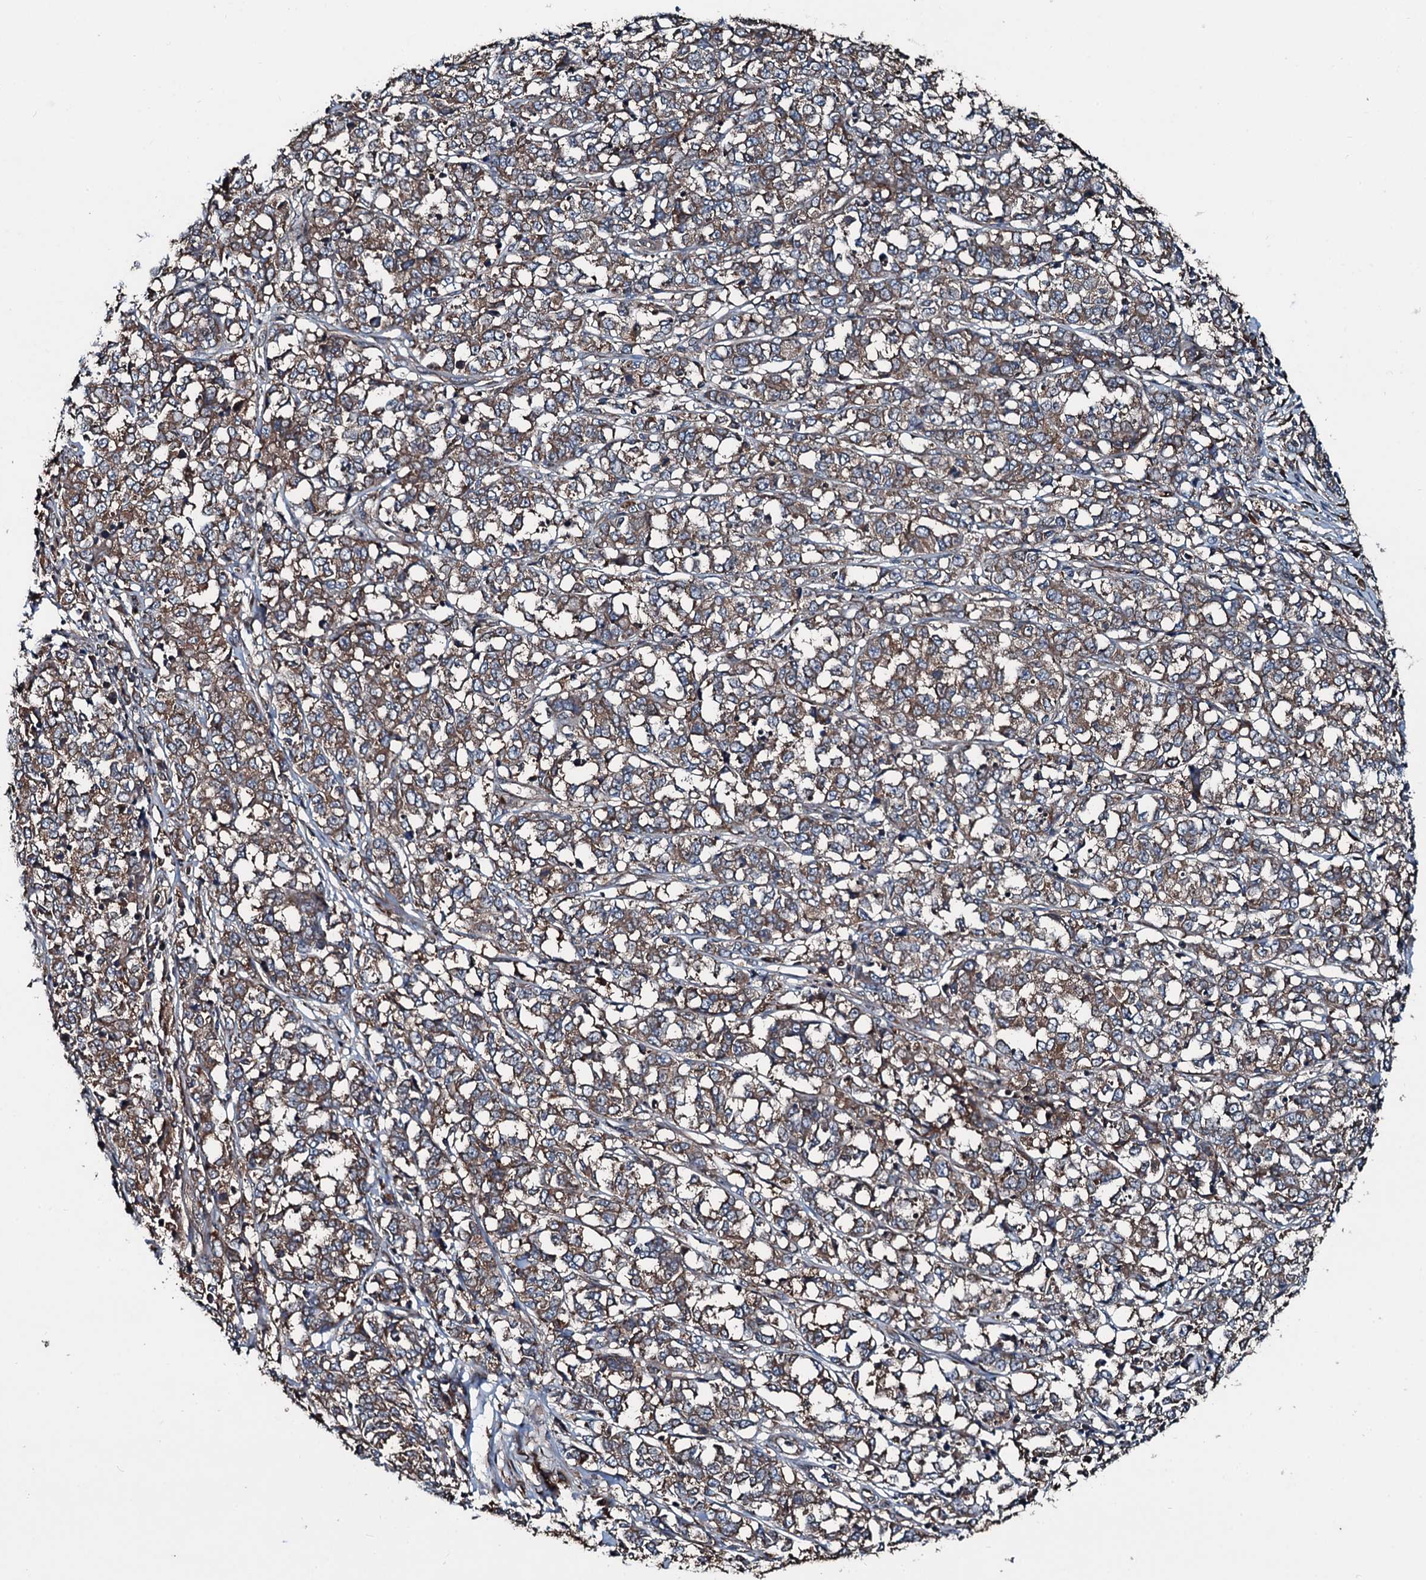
{"staining": {"intensity": "moderate", "quantity": ">75%", "location": "cytoplasmic/membranous"}, "tissue": "melanoma", "cell_type": "Tumor cells", "image_type": "cancer", "snomed": [{"axis": "morphology", "description": "Malignant melanoma, NOS"}, {"axis": "topography", "description": "Skin"}], "caption": "Human malignant melanoma stained for a protein (brown) shows moderate cytoplasmic/membranous positive expression in approximately >75% of tumor cells.", "gene": "AARS1", "patient": {"sex": "female", "age": 72}}